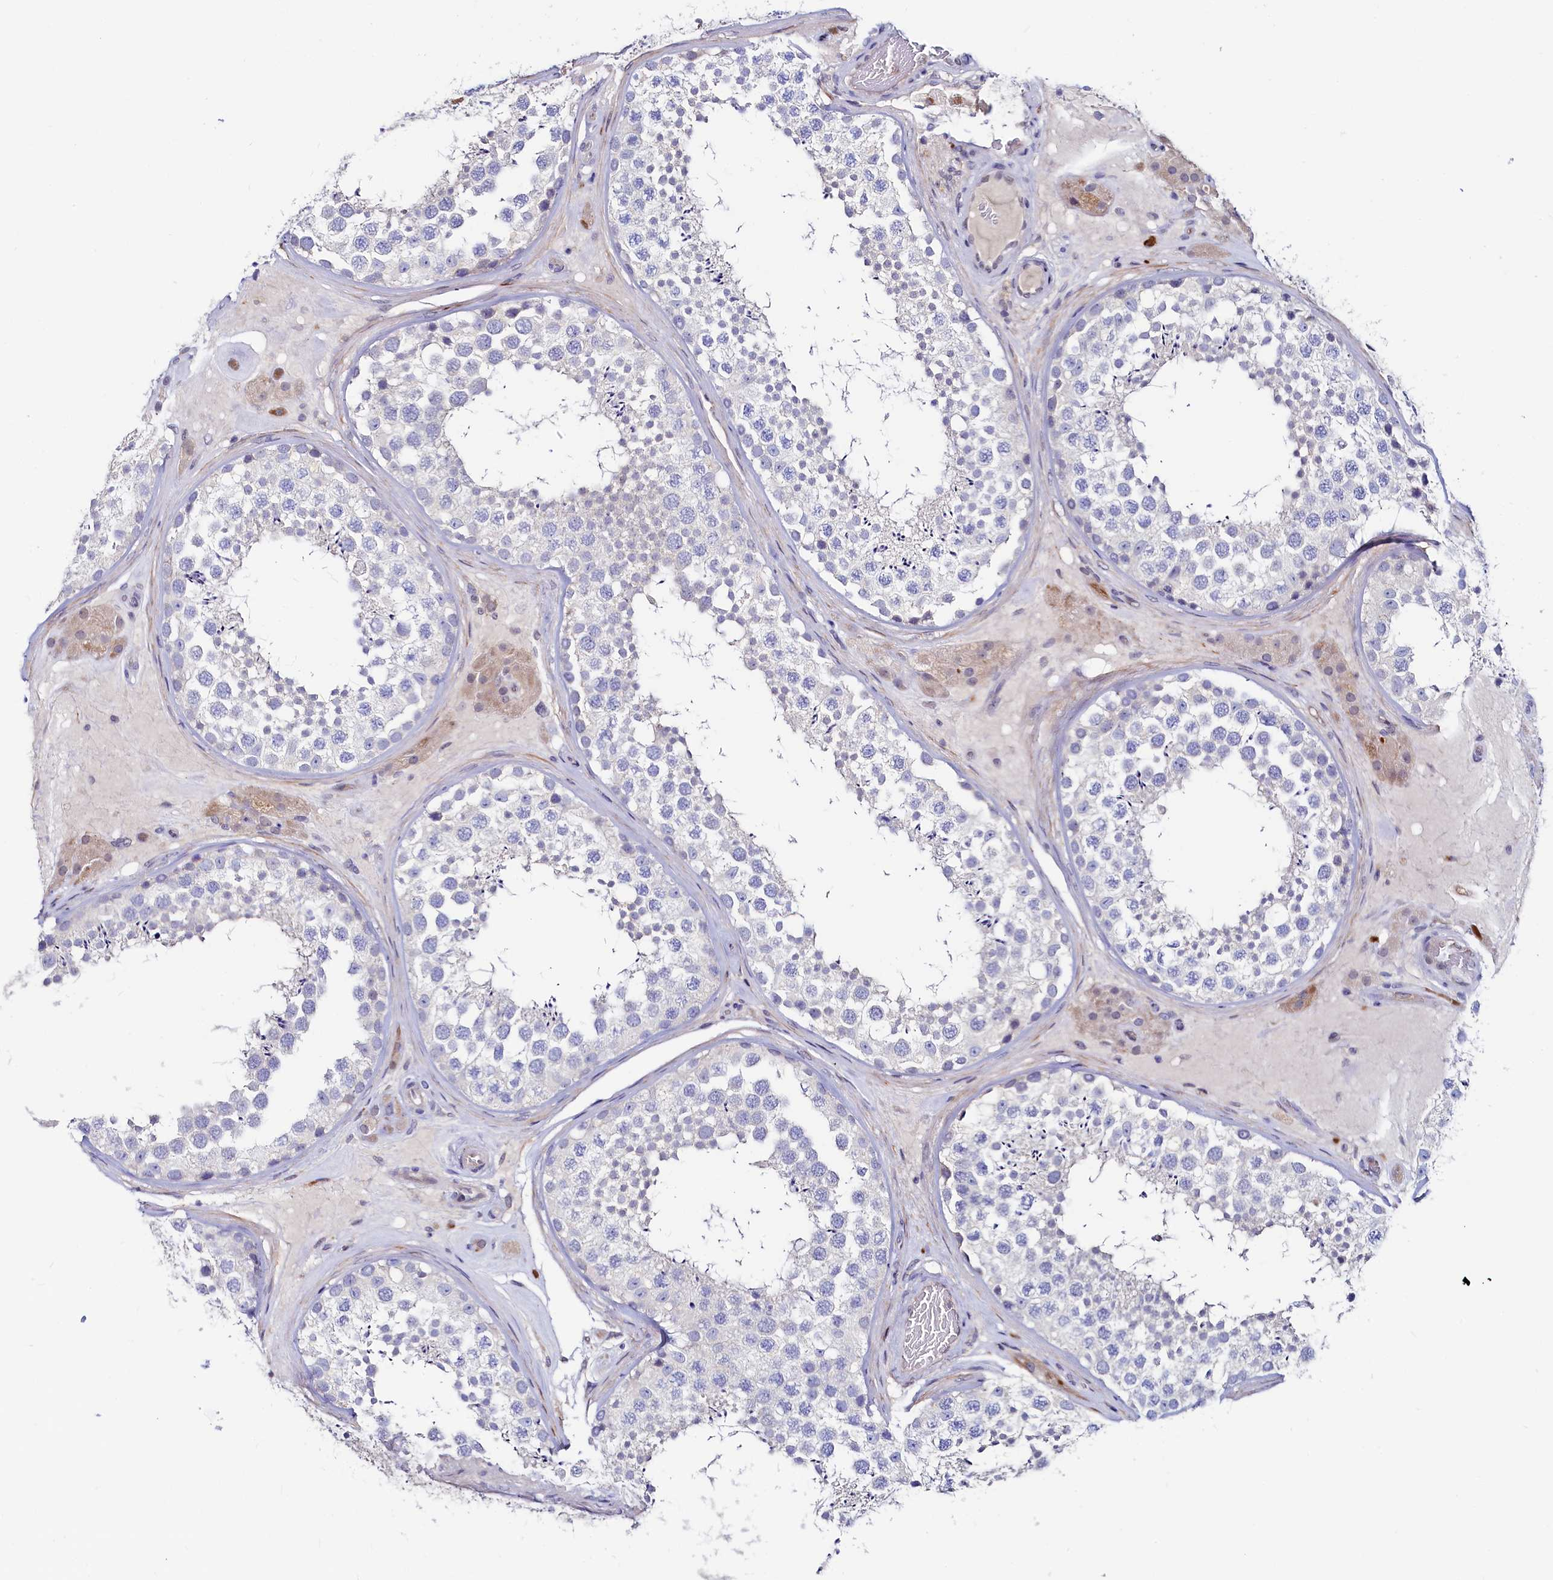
{"staining": {"intensity": "negative", "quantity": "none", "location": "none"}, "tissue": "testis", "cell_type": "Cells in seminiferous ducts", "image_type": "normal", "snomed": [{"axis": "morphology", "description": "Normal tissue, NOS"}, {"axis": "topography", "description": "Testis"}], "caption": "This is an immunohistochemistry histopathology image of unremarkable human testis. There is no expression in cells in seminiferous ducts.", "gene": "ASTE1", "patient": {"sex": "male", "age": 46}}